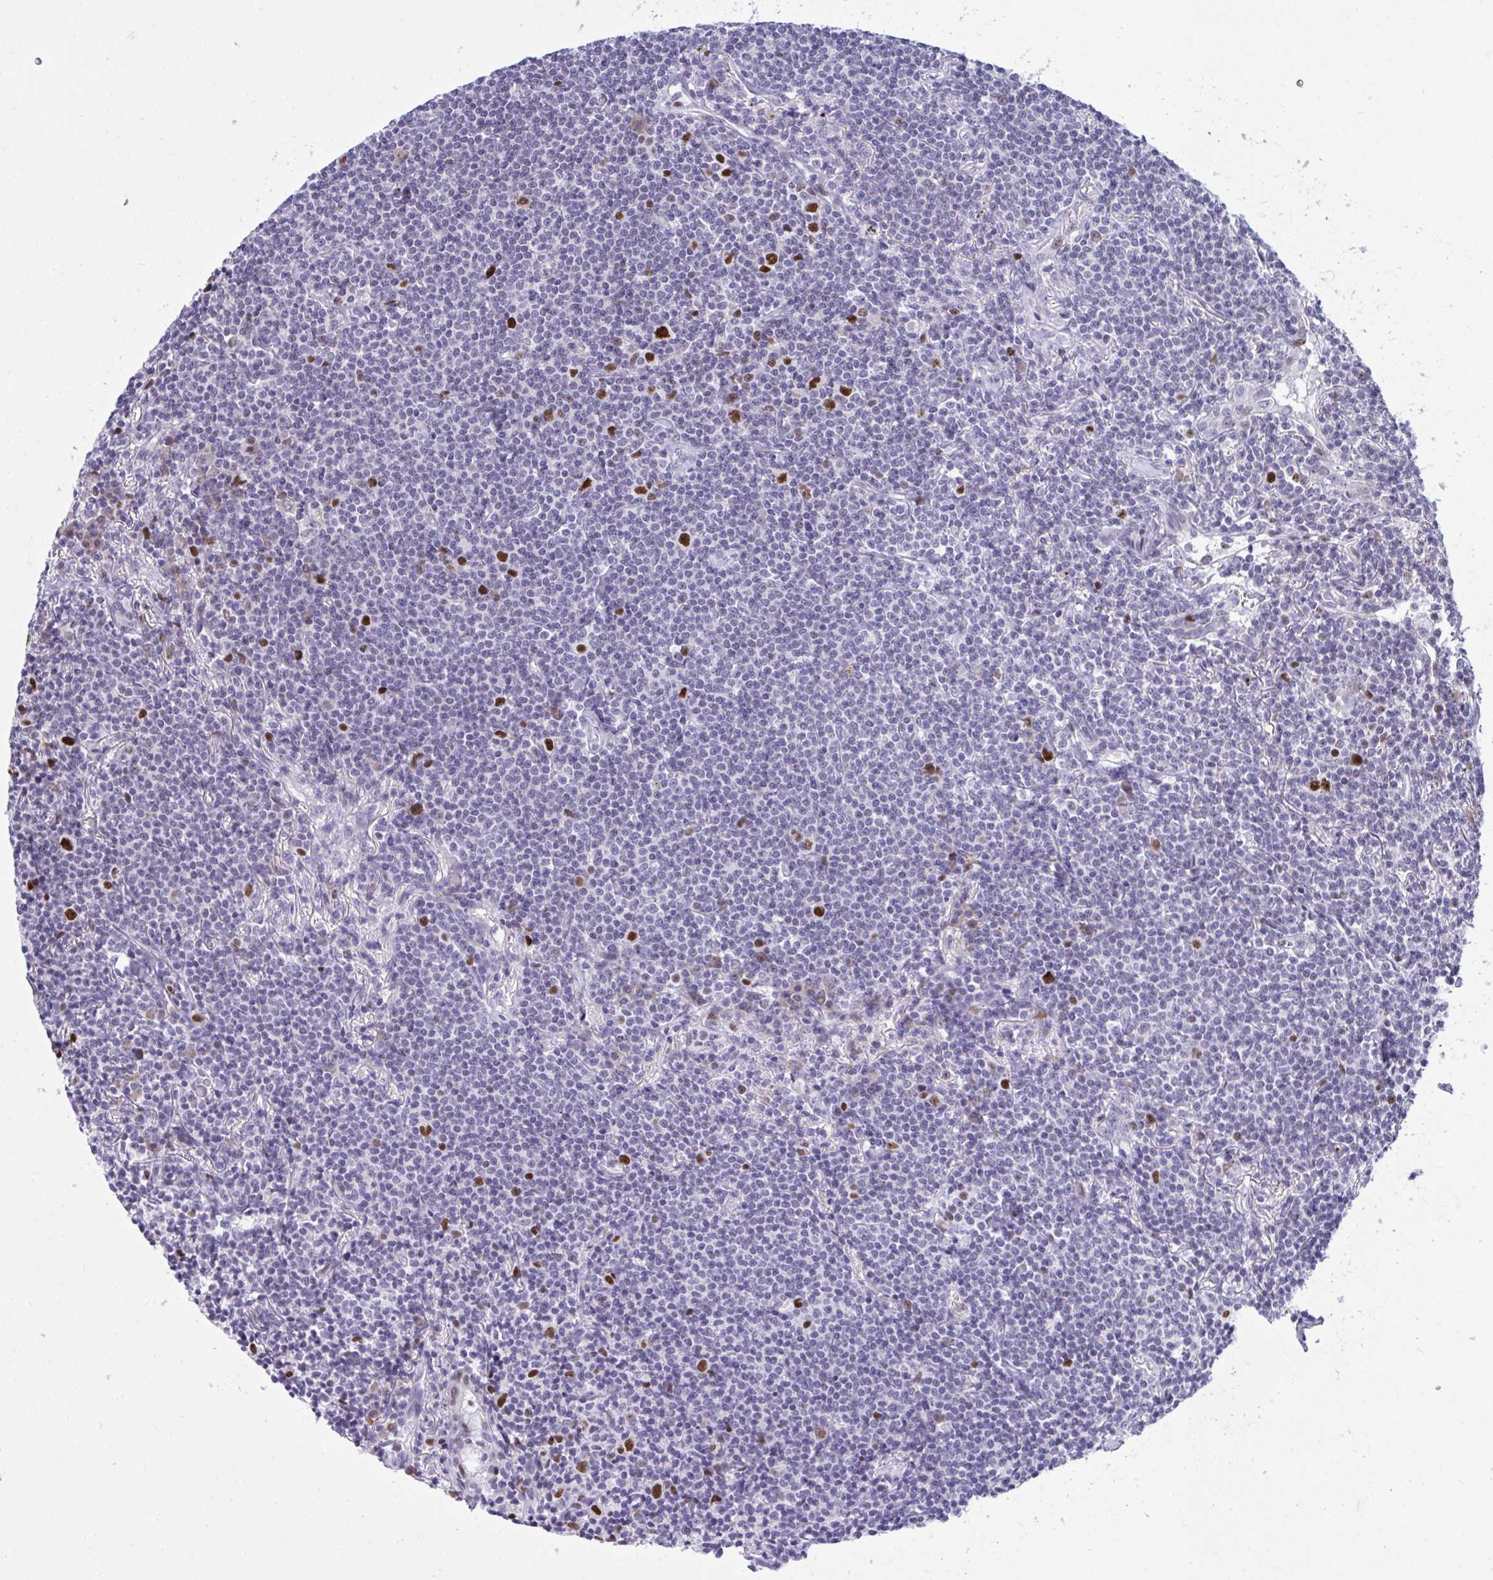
{"staining": {"intensity": "strong", "quantity": "<25%", "location": "nuclear"}, "tissue": "lymphoma", "cell_type": "Tumor cells", "image_type": "cancer", "snomed": [{"axis": "morphology", "description": "Malignant lymphoma, non-Hodgkin's type, Low grade"}, {"axis": "topography", "description": "Lung"}], "caption": "The image shows immunohistochemical staining of lymphoma. There is strong nuclear staining is identified in approximately <25% of tumor cells. Nuclei are stained in blue.", "gene": "C1QL2", "patient": {"sex": "female", "age": 71}}